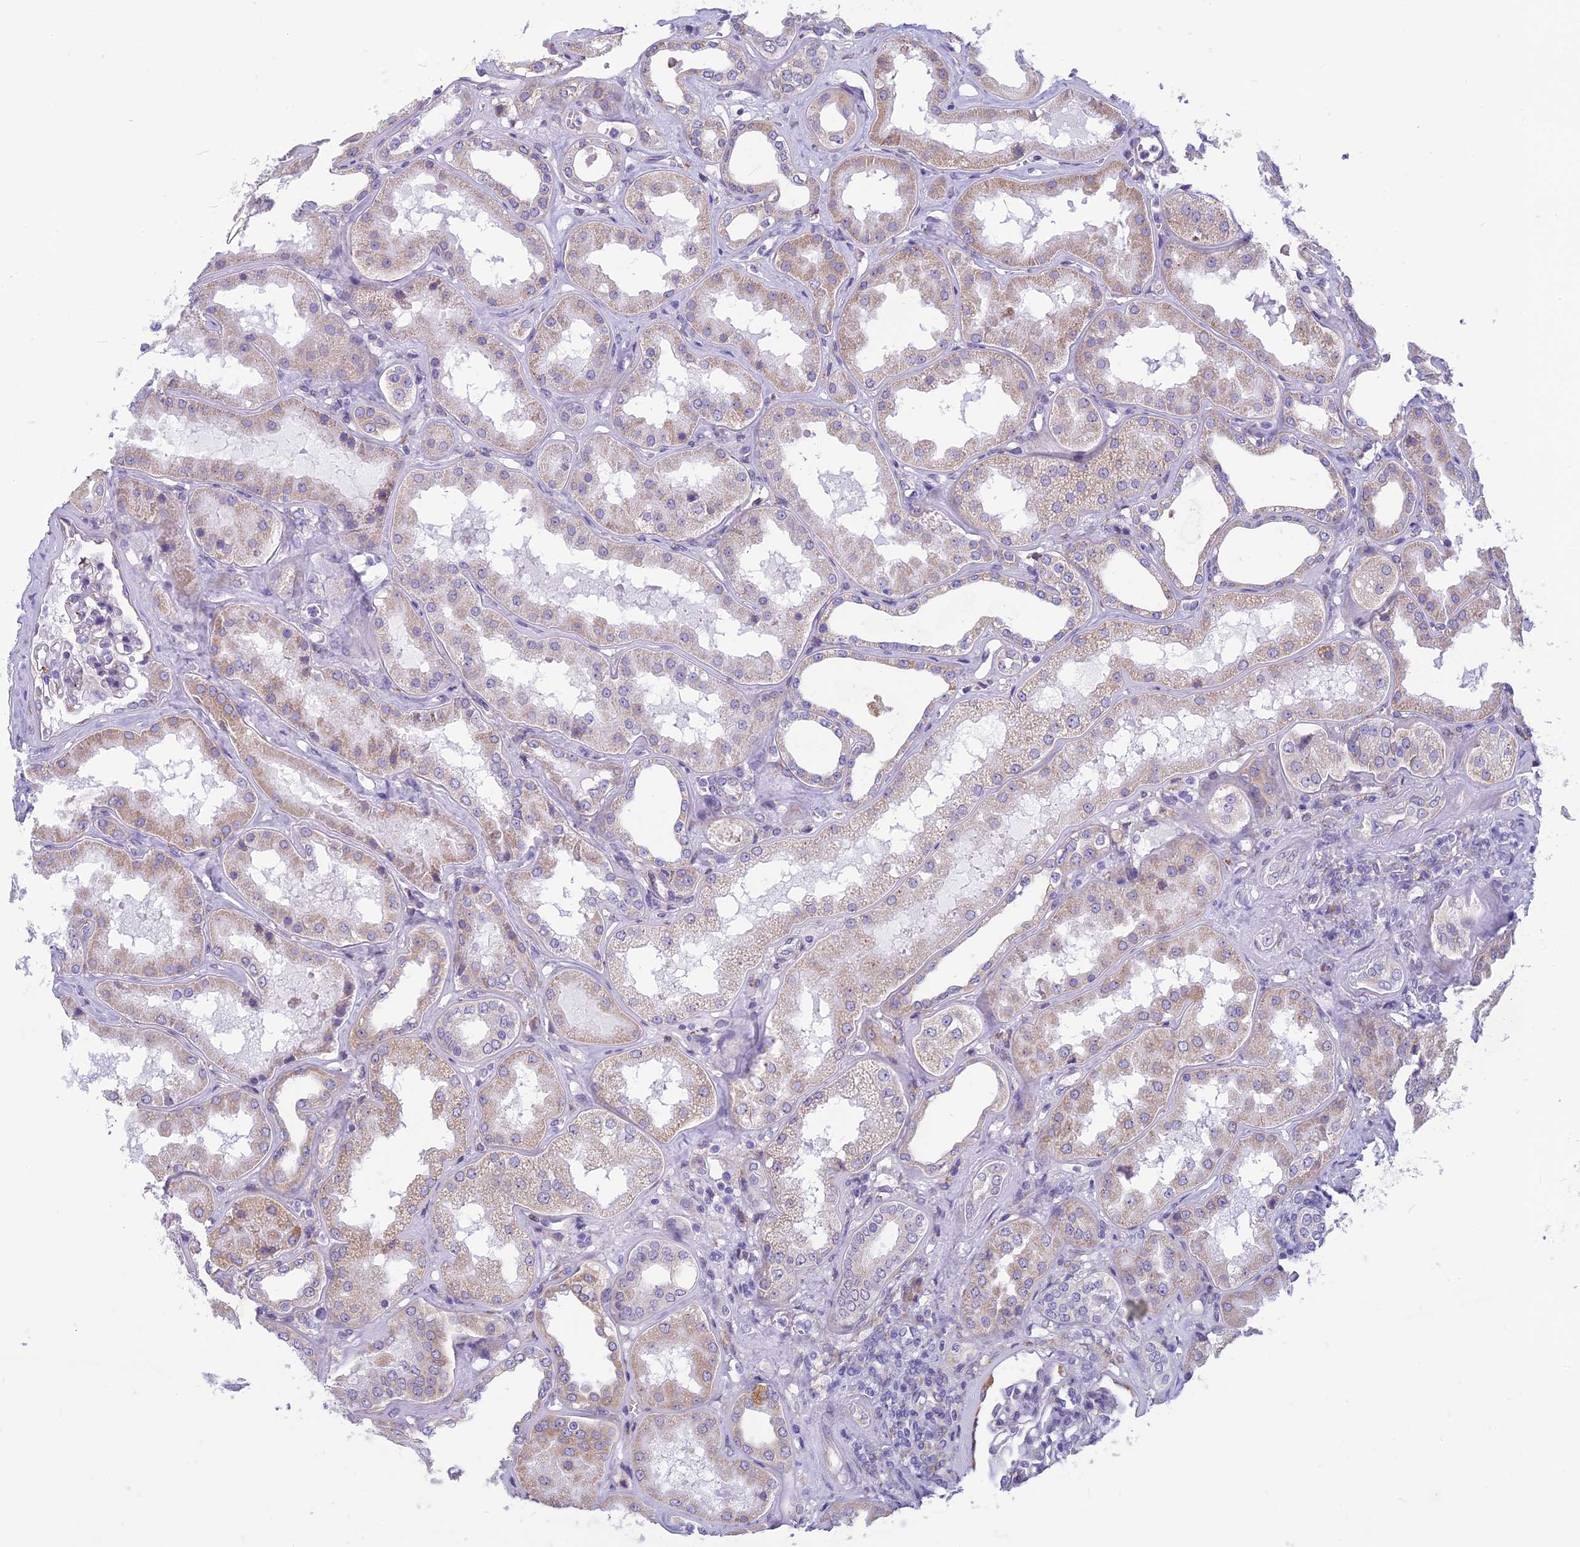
{"staining": {"intensity": "weak", "quantity": "<25%", "location": "cytoplasmic/membranous"}, "tissue": "kidney", "cell_type": "Cells in glomeruli", "image_type": "normal", "snomed": [{"axis": "morphology", "description": "Normal tissue, NOS"}, {"axis": "topography", "description": "Kidney"}], "caption": "Cells in glomeruli are negative for protein expression in normal human kidney. (DAB immunohistochemistry with hematoxylin counter stain).", "gene": "CENATAC", "patient": {"sex": "female", "age": 56}}